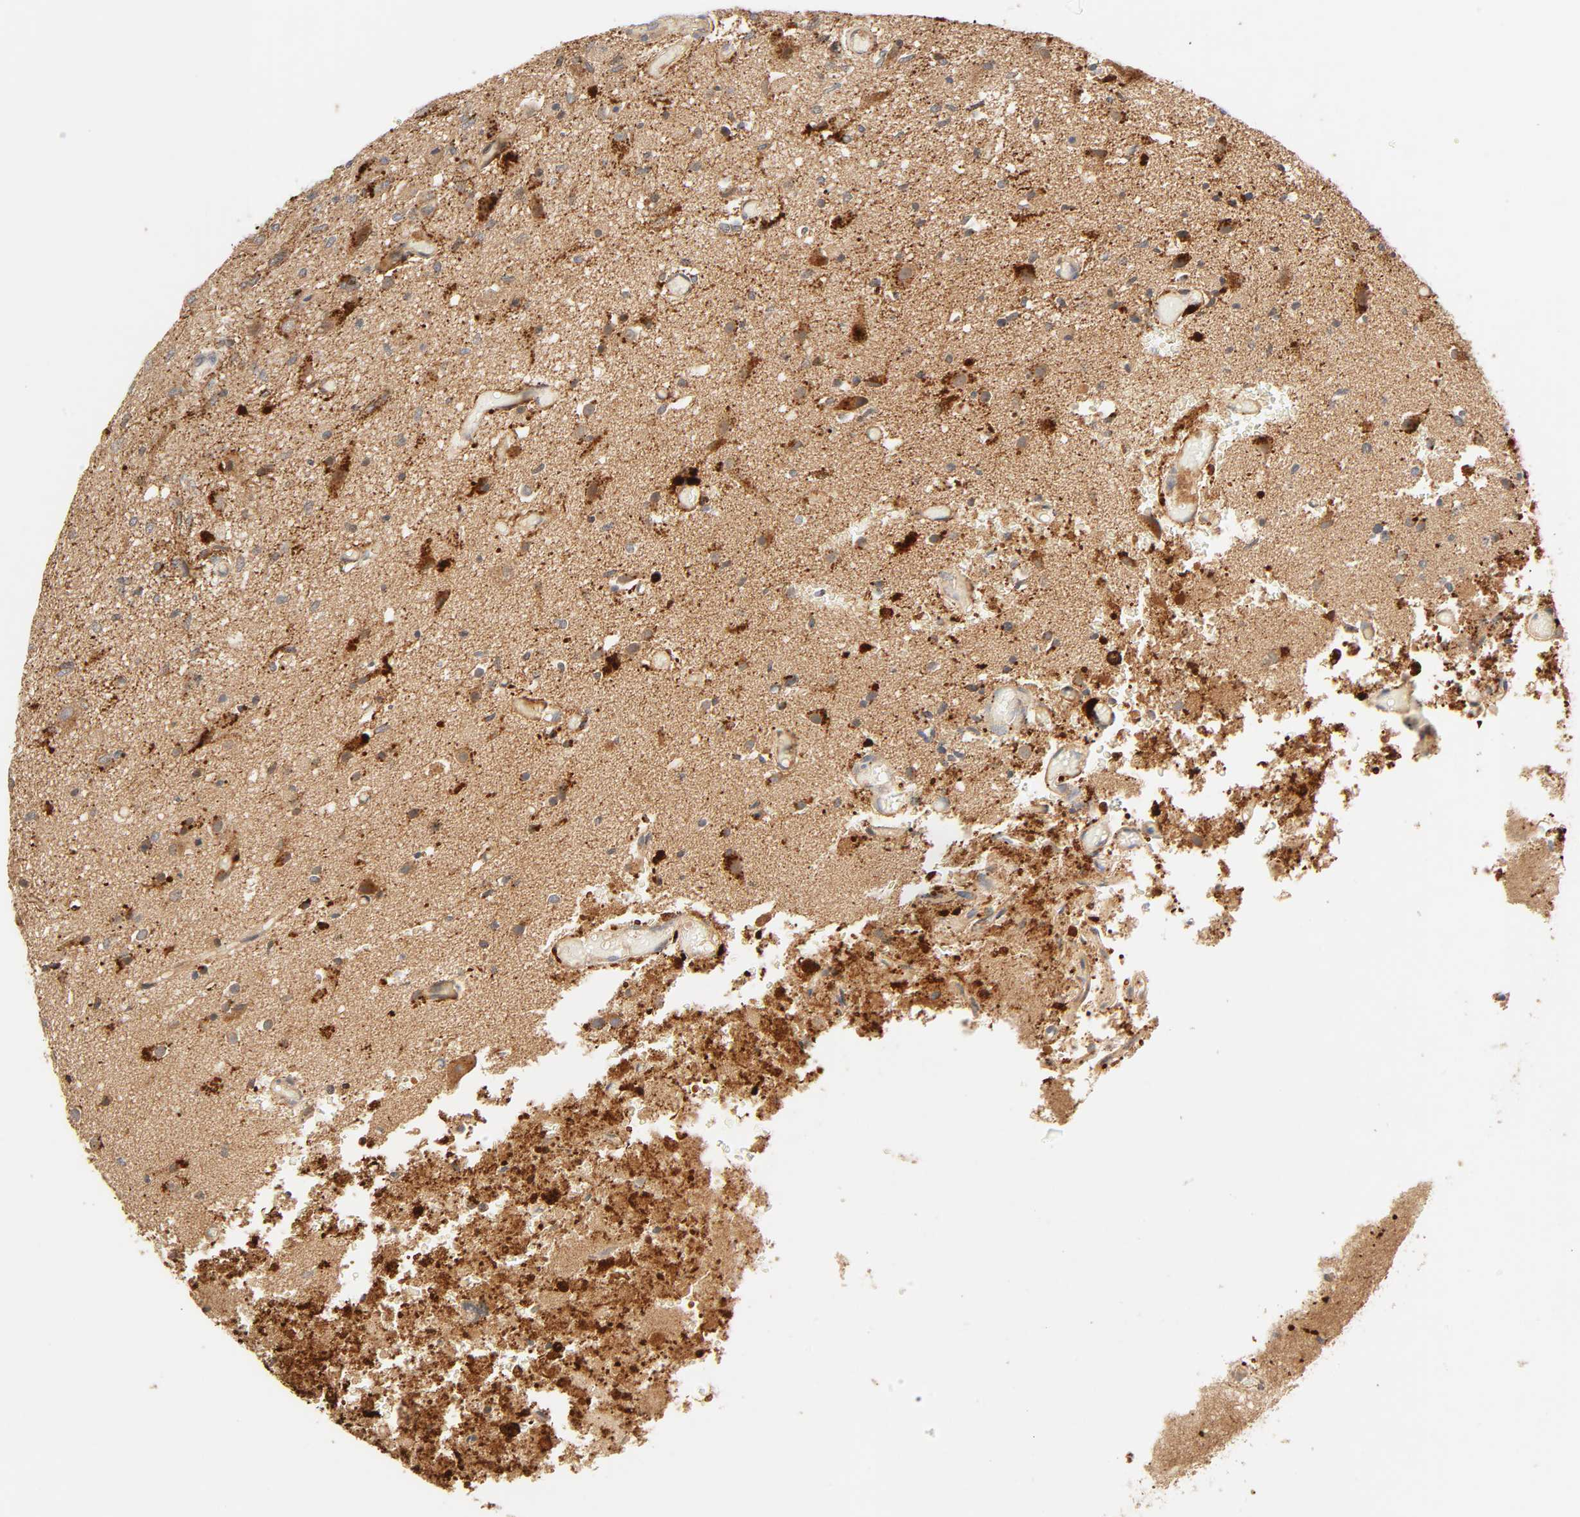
{"staining": {"intensity": "moderate", "quantity": ">75%", "location": "cytoplasmic/membranous"}, "tissue": "glioma", "cell_type": "Tumor cells", "image_type": "cancer", "snomed": [{"axis": "morphology", "description": "Normal tissue, NOS"}, {"axis": "morphology", "description": "Glioma, malignant, High grade"}, {"axis": "topography", "description": "Cerebral cortex"}], "caption": "The histopathology image displays a brown stain indicating the presence of a protein in the cytoplasmic/membranous of tumor cells in malignant glioma (high-grade).", "gene": "MAPK6", "patient": {"sex": "male", "age": 77}}